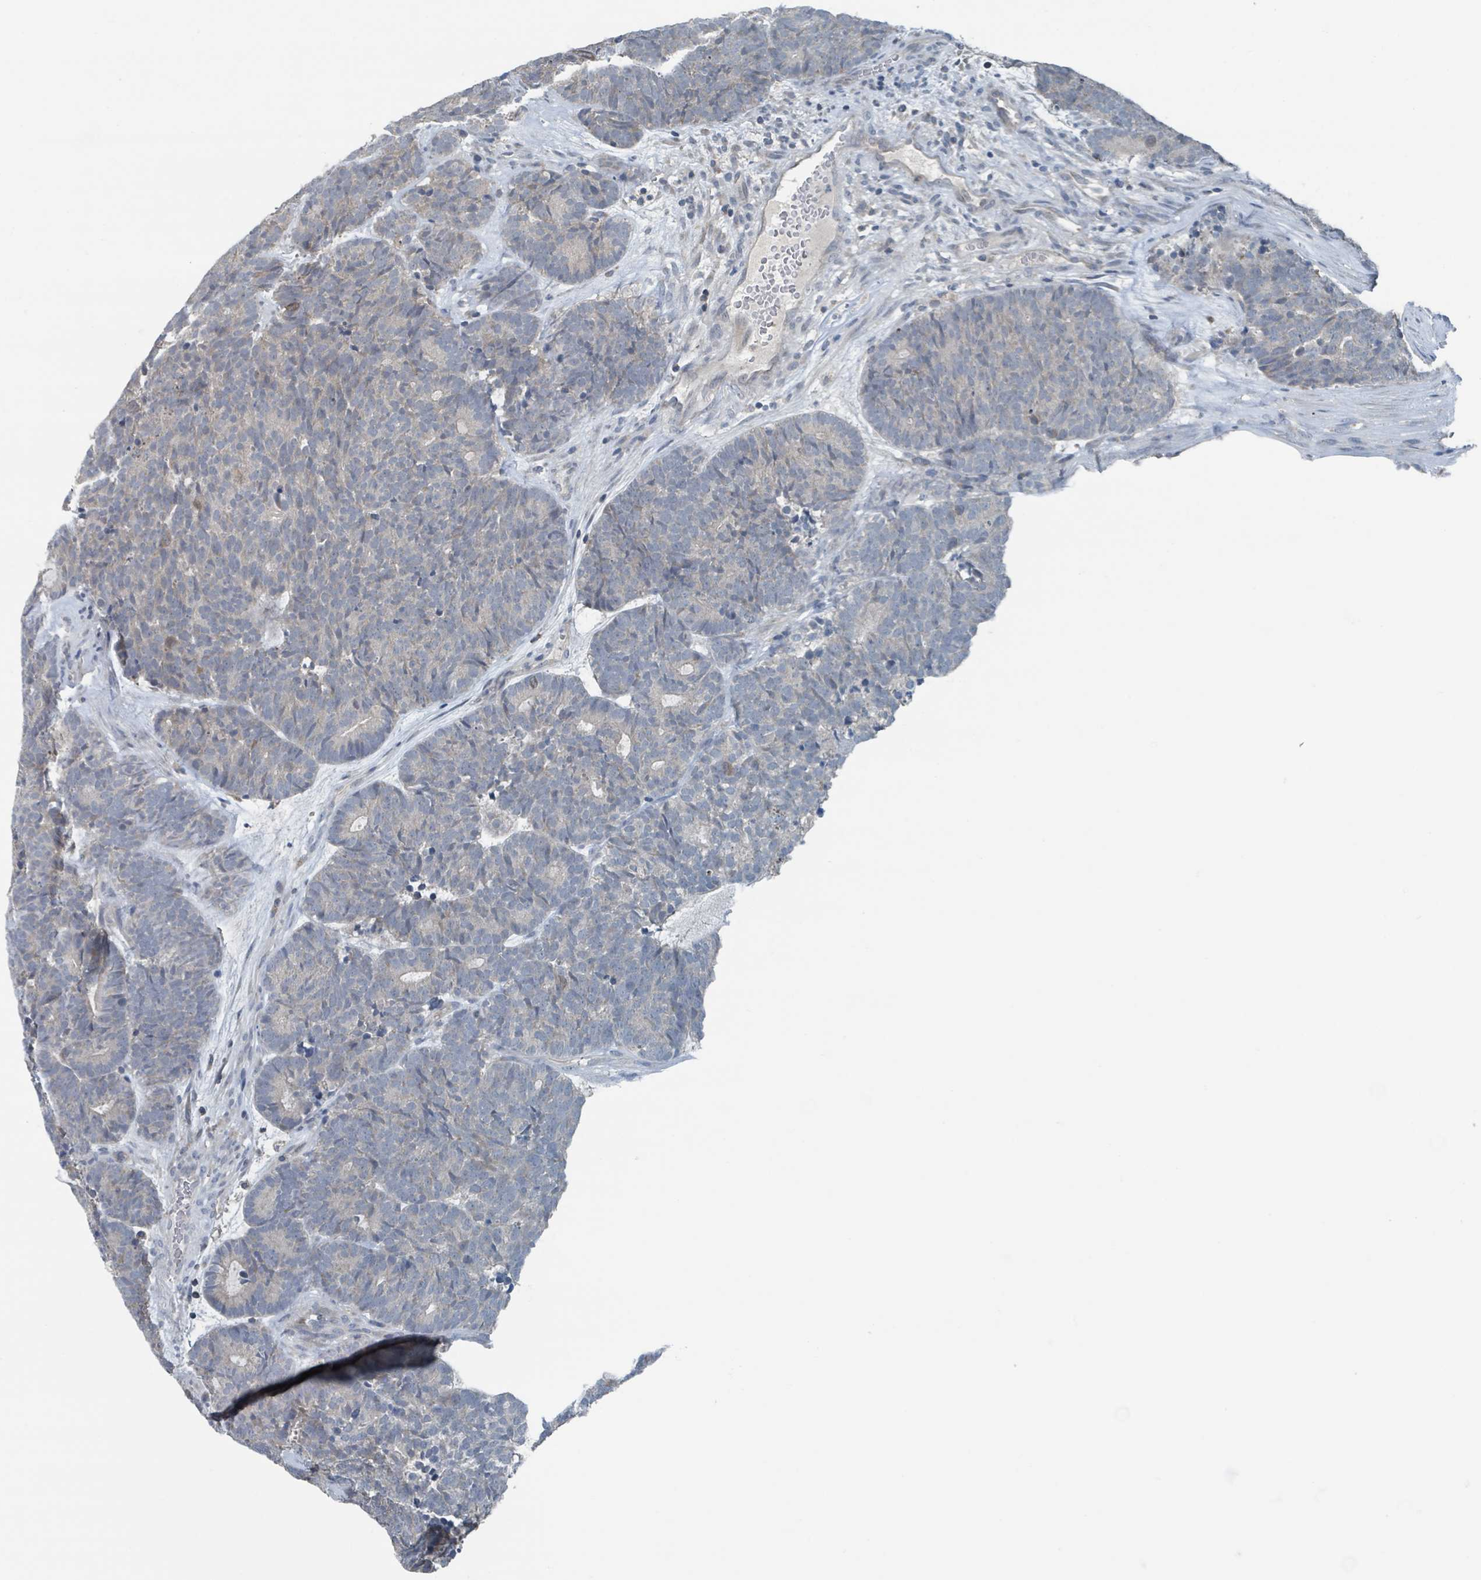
{"staining": {"intensity": "negative", "quantity": "none", "location": "none"}, "tissue": "head and neck cancer", "cell_type": "Tumor cells", "image_type": "cancer", "snomed": [{"axis": "morphology", "description": "Adenocarcinoma, NOS"}, {"axis": "topography", "description": "Head-Neck"}], "caption": "An immunohistochemistry image of head and neck cancer is shown. There is no staining in tumor cells of head and neck cancer.", "gene": "ACBD4", "patient": {"sex": "female", "age": 81}}